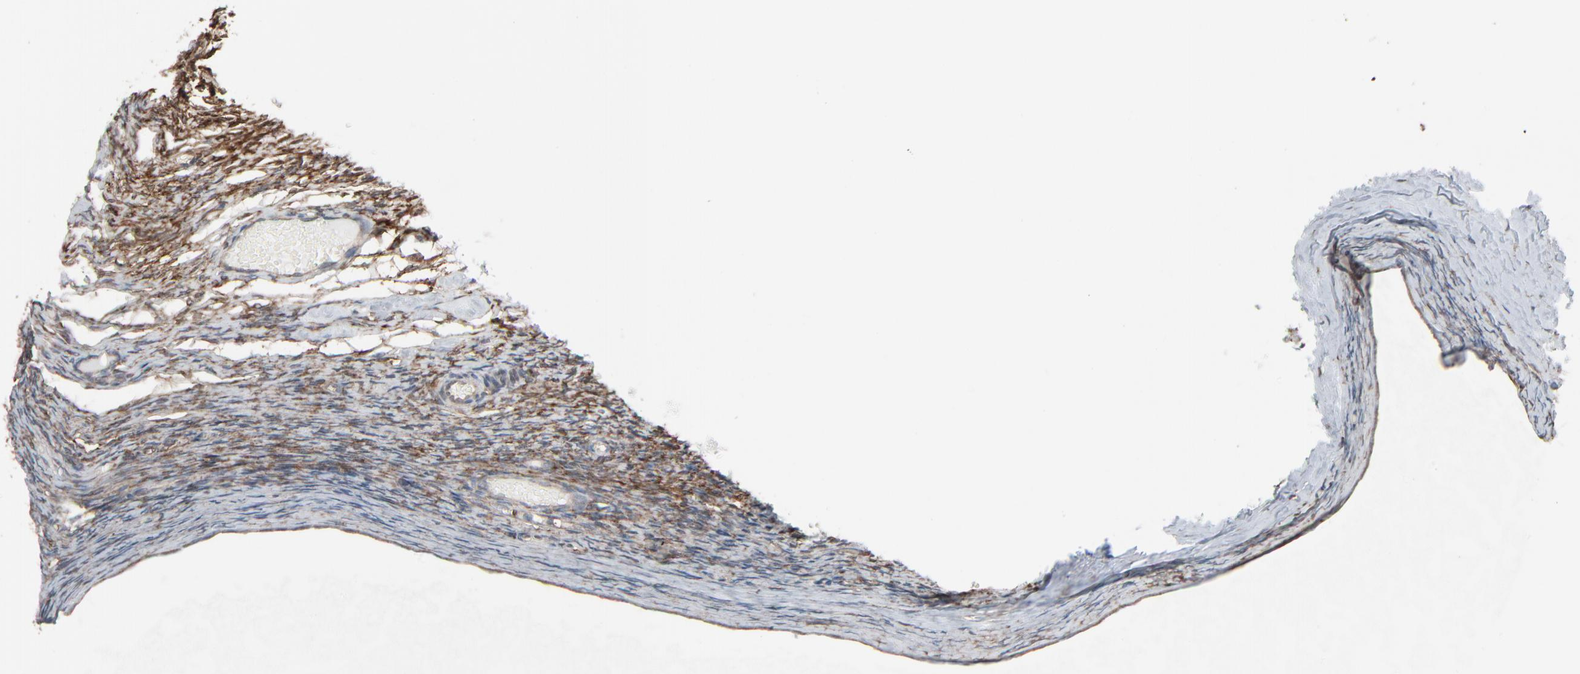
{"staining": {"intensity": "weak", "quantity": ">75%", "location": "cytoplasmic/membranous"}, "tissue": "ovary", "cell_type": "Ovarian stroma cells", "image_type": "normal", "snomed": [{"axis": "morphology", "description": "Normal tissue, NOS"}, {"axis": "topography", "description": "Ovary"}], "caption": "This photomicrograph exhibits immunohistochemistry staining of benign human ovary, with low weak cytoplasmic/membranous expression in approximately >75% of ovarian stroma cells.", "gene": "OPTN", "patient": {"sex": "female", "age": 60}}